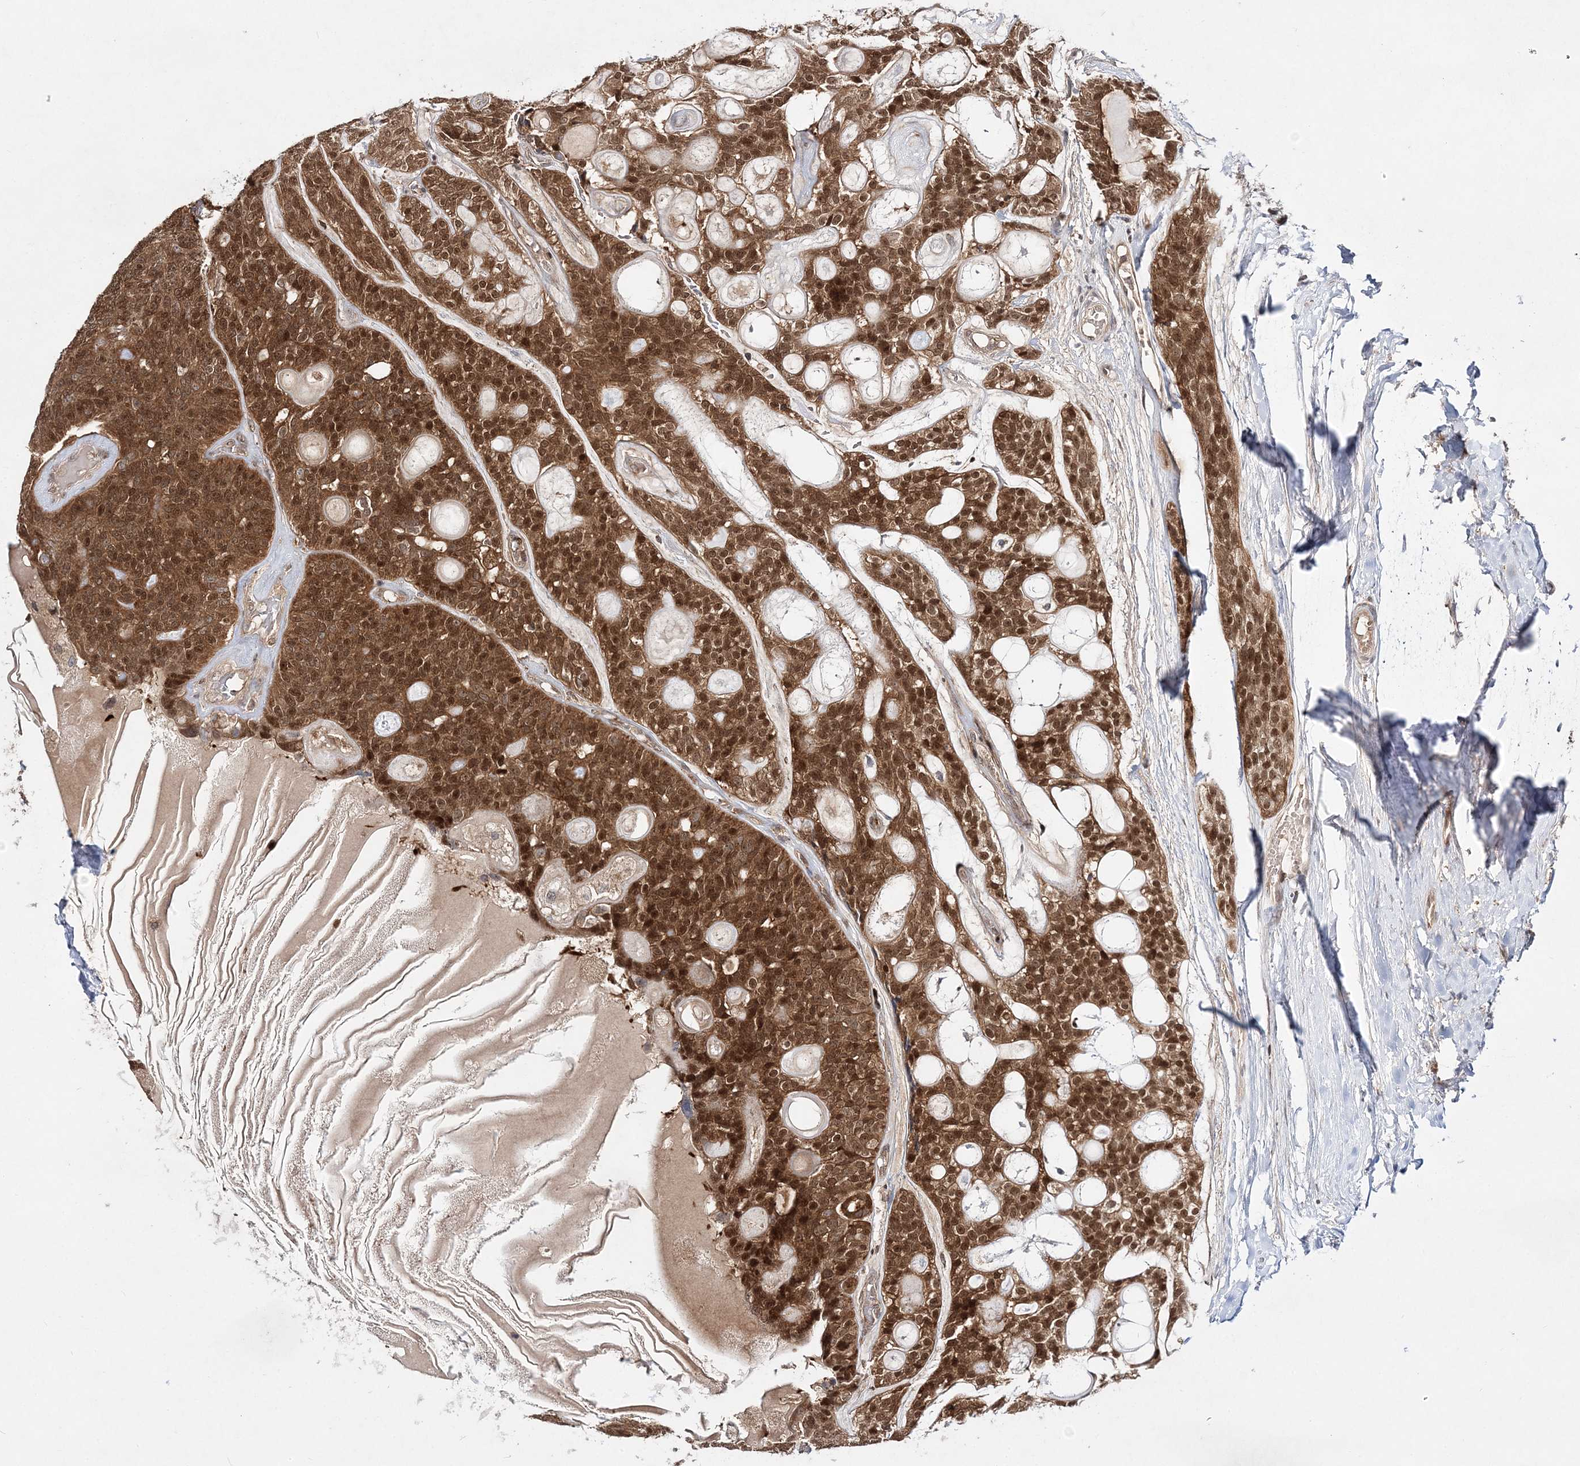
{"staining": {"intensity": "strong", "quantity": ">75%", "location": "cytoplasmic/membranous,nuclear"}, "tissue": "head and neck cancer", "cell_type": "Tumor cells", "image_type": "cancer", "snomed": [{"axis": "morphology", "description": "Adenocarcinoma, NOS"}, {"axis": "topography", "description": "Head-Neck"}], "caption": "Protein positivity by IHC exhibits strong cytoplasmic/membranous and nuclear expression in about >75% of tumor cells in head and neck cancer (adenocarcinoma).", "gene": "NIF3L1", "patient": {"sex": "male", "age": 66}}